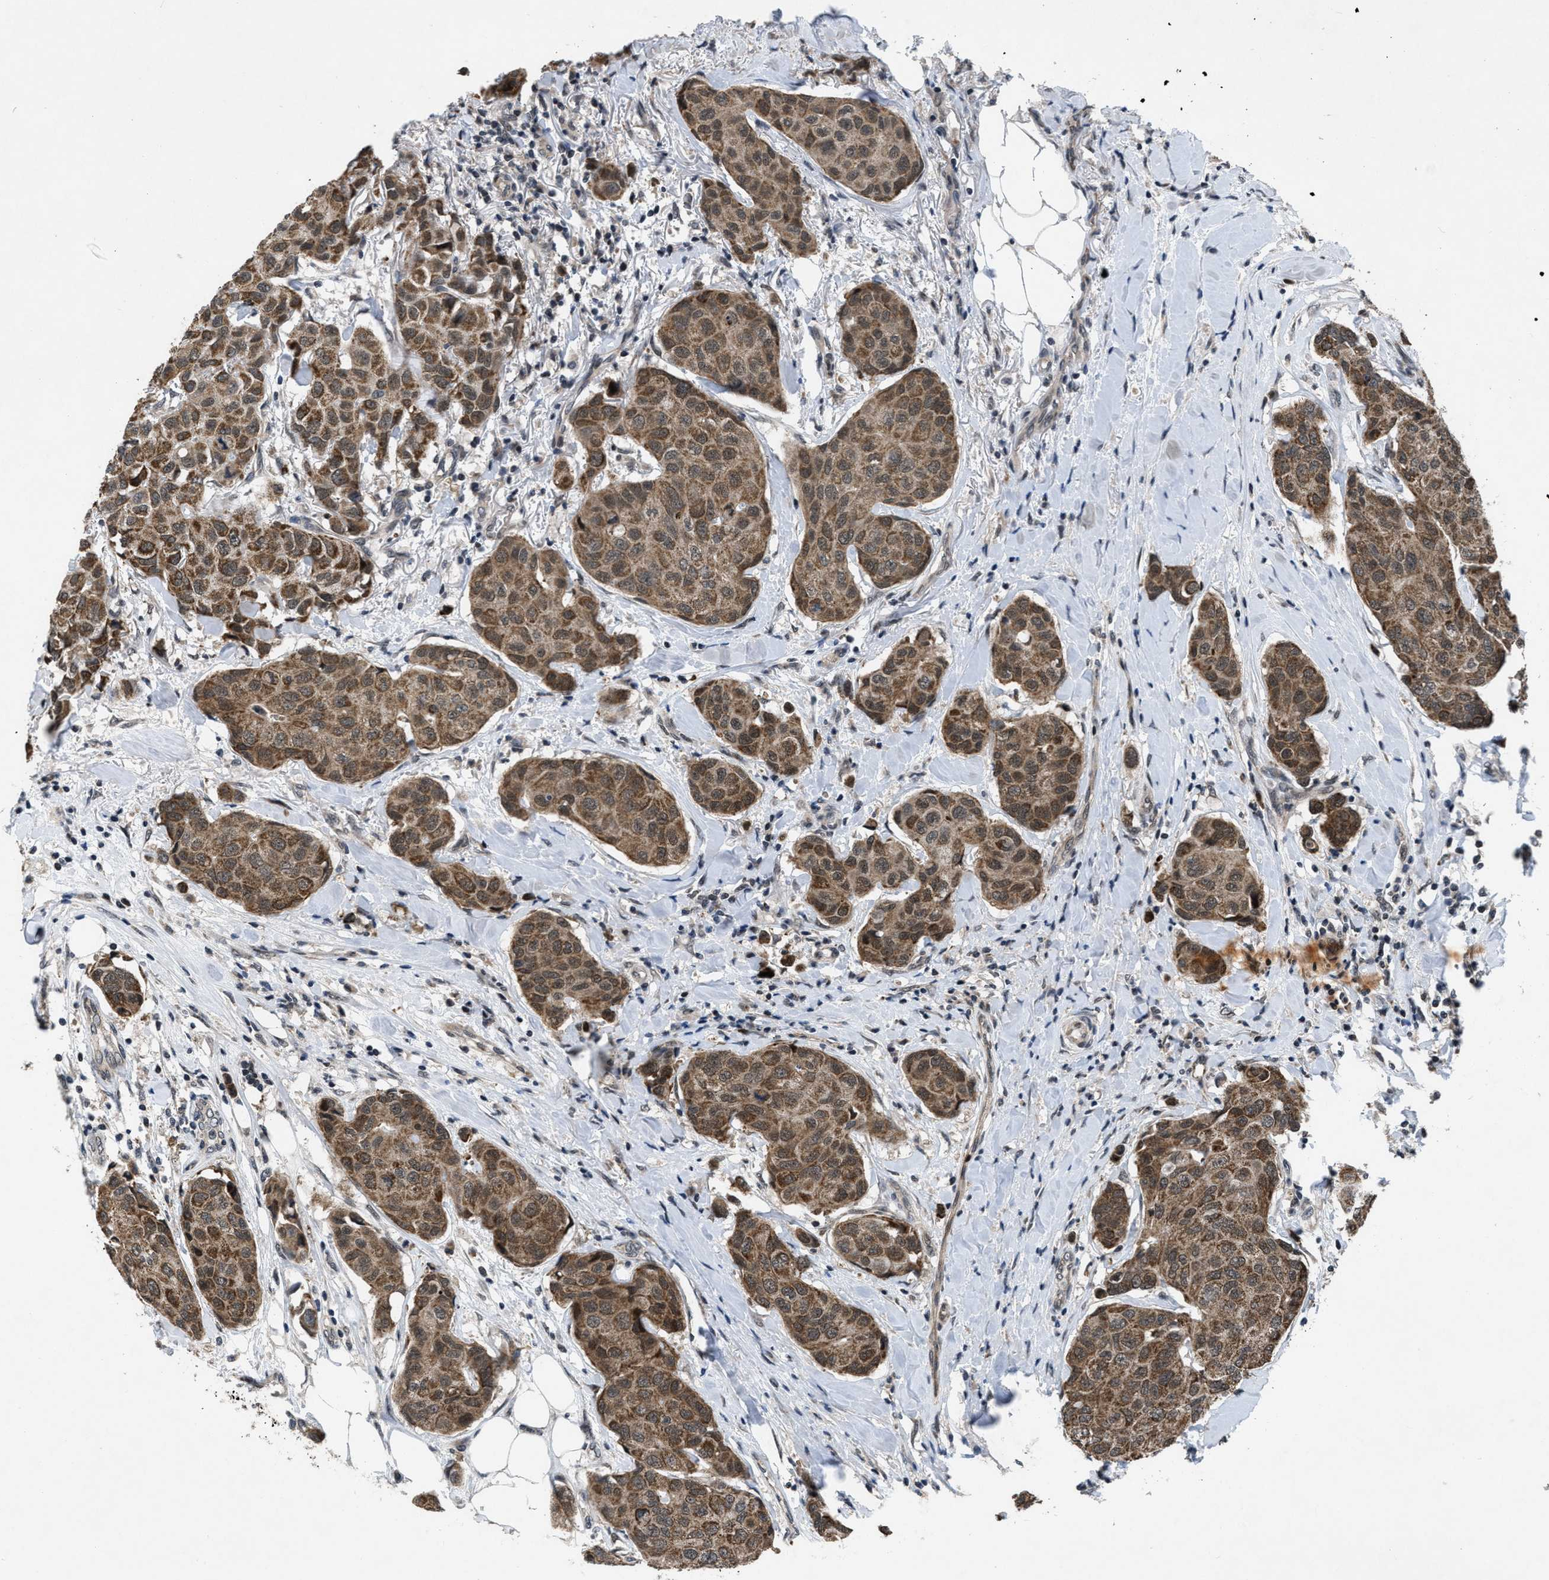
{"staining": {"intensity": "moderate", "quantity": ">75%", "location": "cytoplasmic/membranous,nuclear"}, "tissue": "breast cancer", "cell_type": "Tumor cells", "image_type": "cancer", "snomed": [{"axis": "morphology", "description": "Duct carcinoma"}, {"axis": "topography", "description": "Breast"}], "caption": "About >75% of tumor cells in human invasive ductal carcinoma (breast) demonstrate moderate cytoplasmic/membranous and nuclear protein staining as visualized by brown immunohistochemical staining.", "gene": "ZNHIT1", "patient": {"sex": "female", "age": 80}}